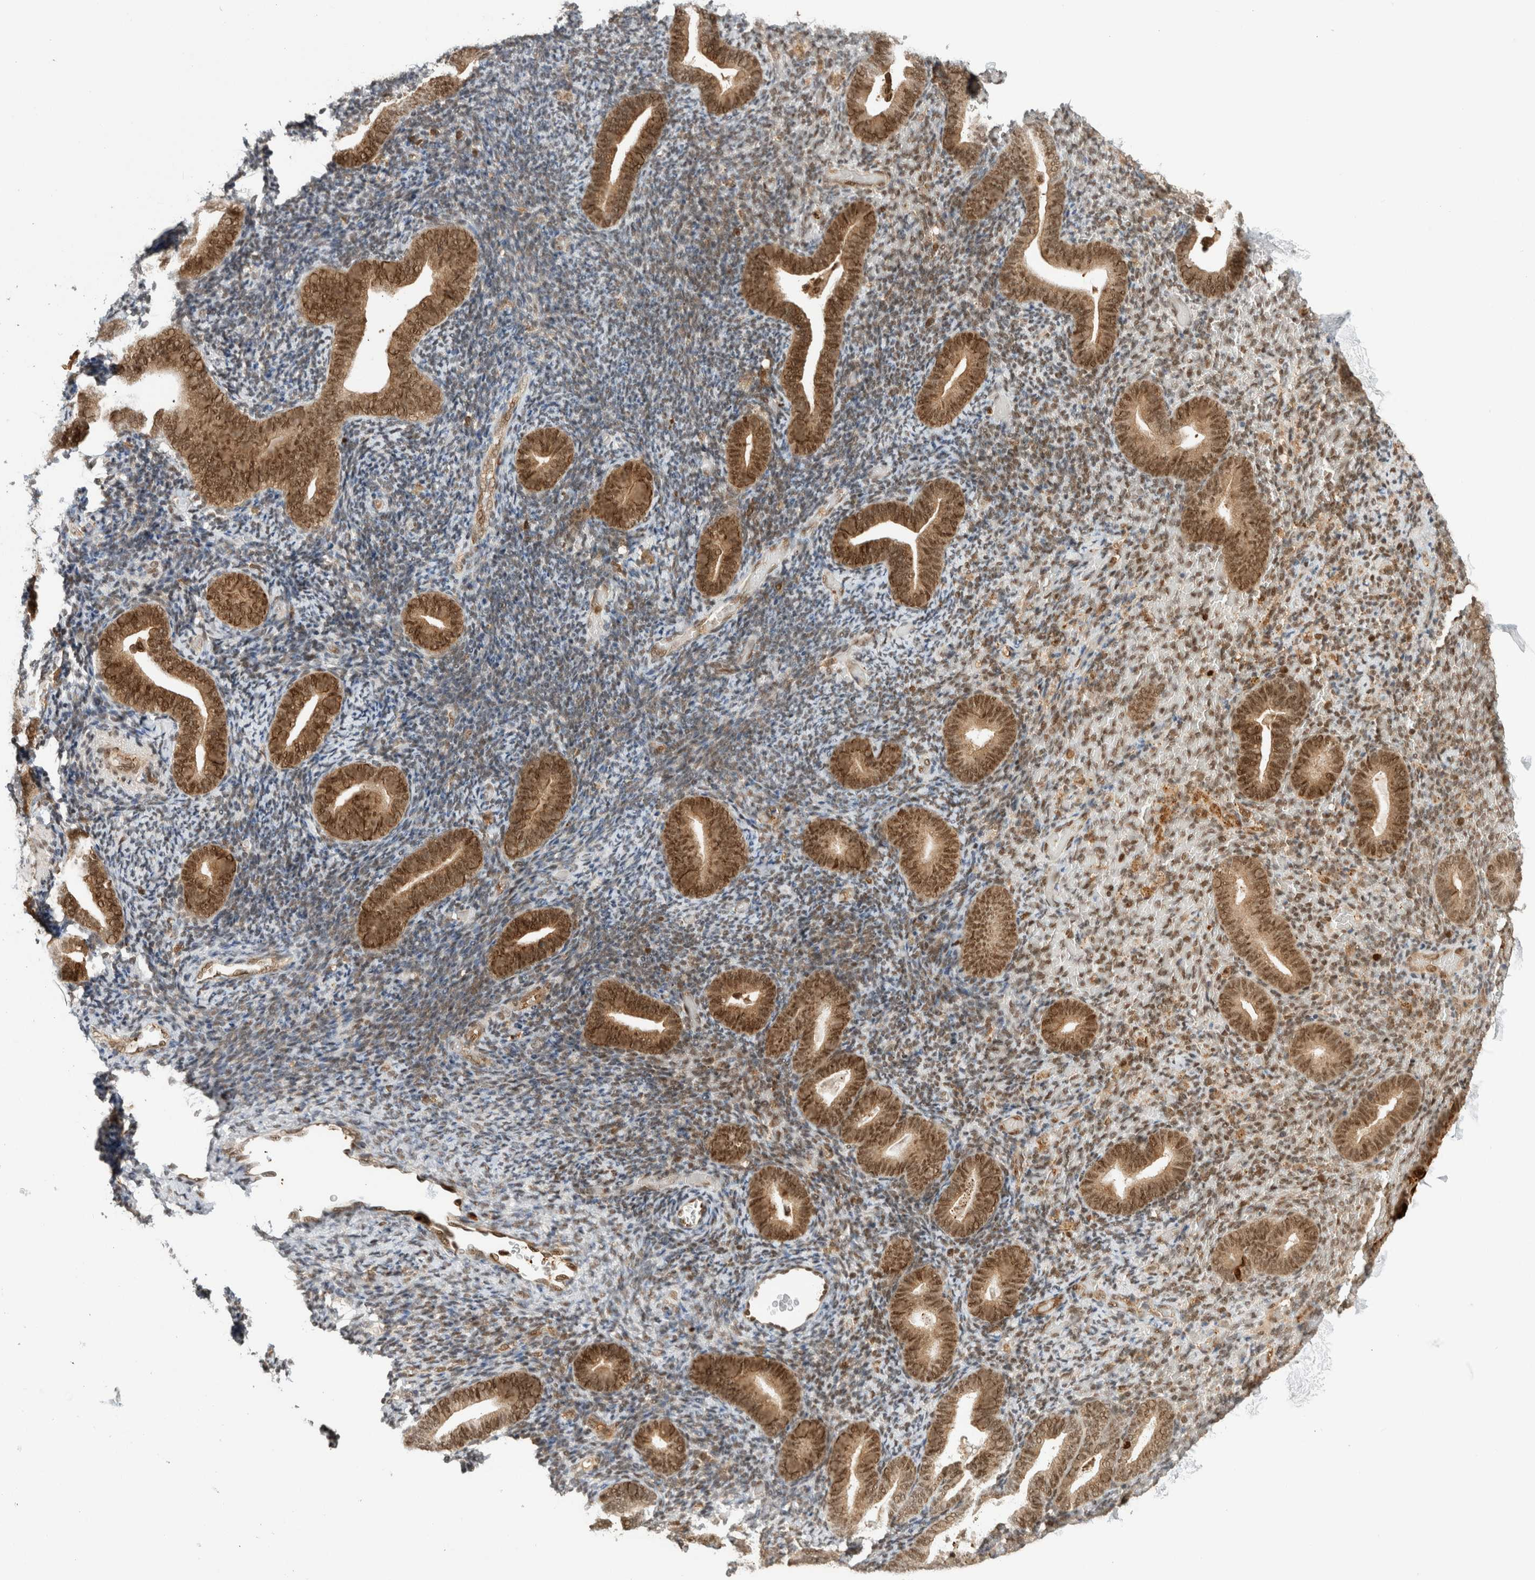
{"staining": {"intensity": "moderate", "quantity": "<25%", "location": "nuclear"}, "tissue": "endometrium", "cell_type": "Cells in endometrial stroma", "image_type": "normal", "snomed": [{"axis": "morphology", "description": "Normal tissue, NOS"}, {"axis": "topography", "description": "Endometrium"}], "caption": "Immunohistochemistry (IHC) image of normal endometrium: endometrium stained using immunohistochemistry (IHC) displays low levels of moderate protein expression localized specifically in the nuclear of cells in endometrial stroma, appearing as a nuclear brown color.", "gene": "SNRNP40", "patient": {"sex": "female", "age": 51}}